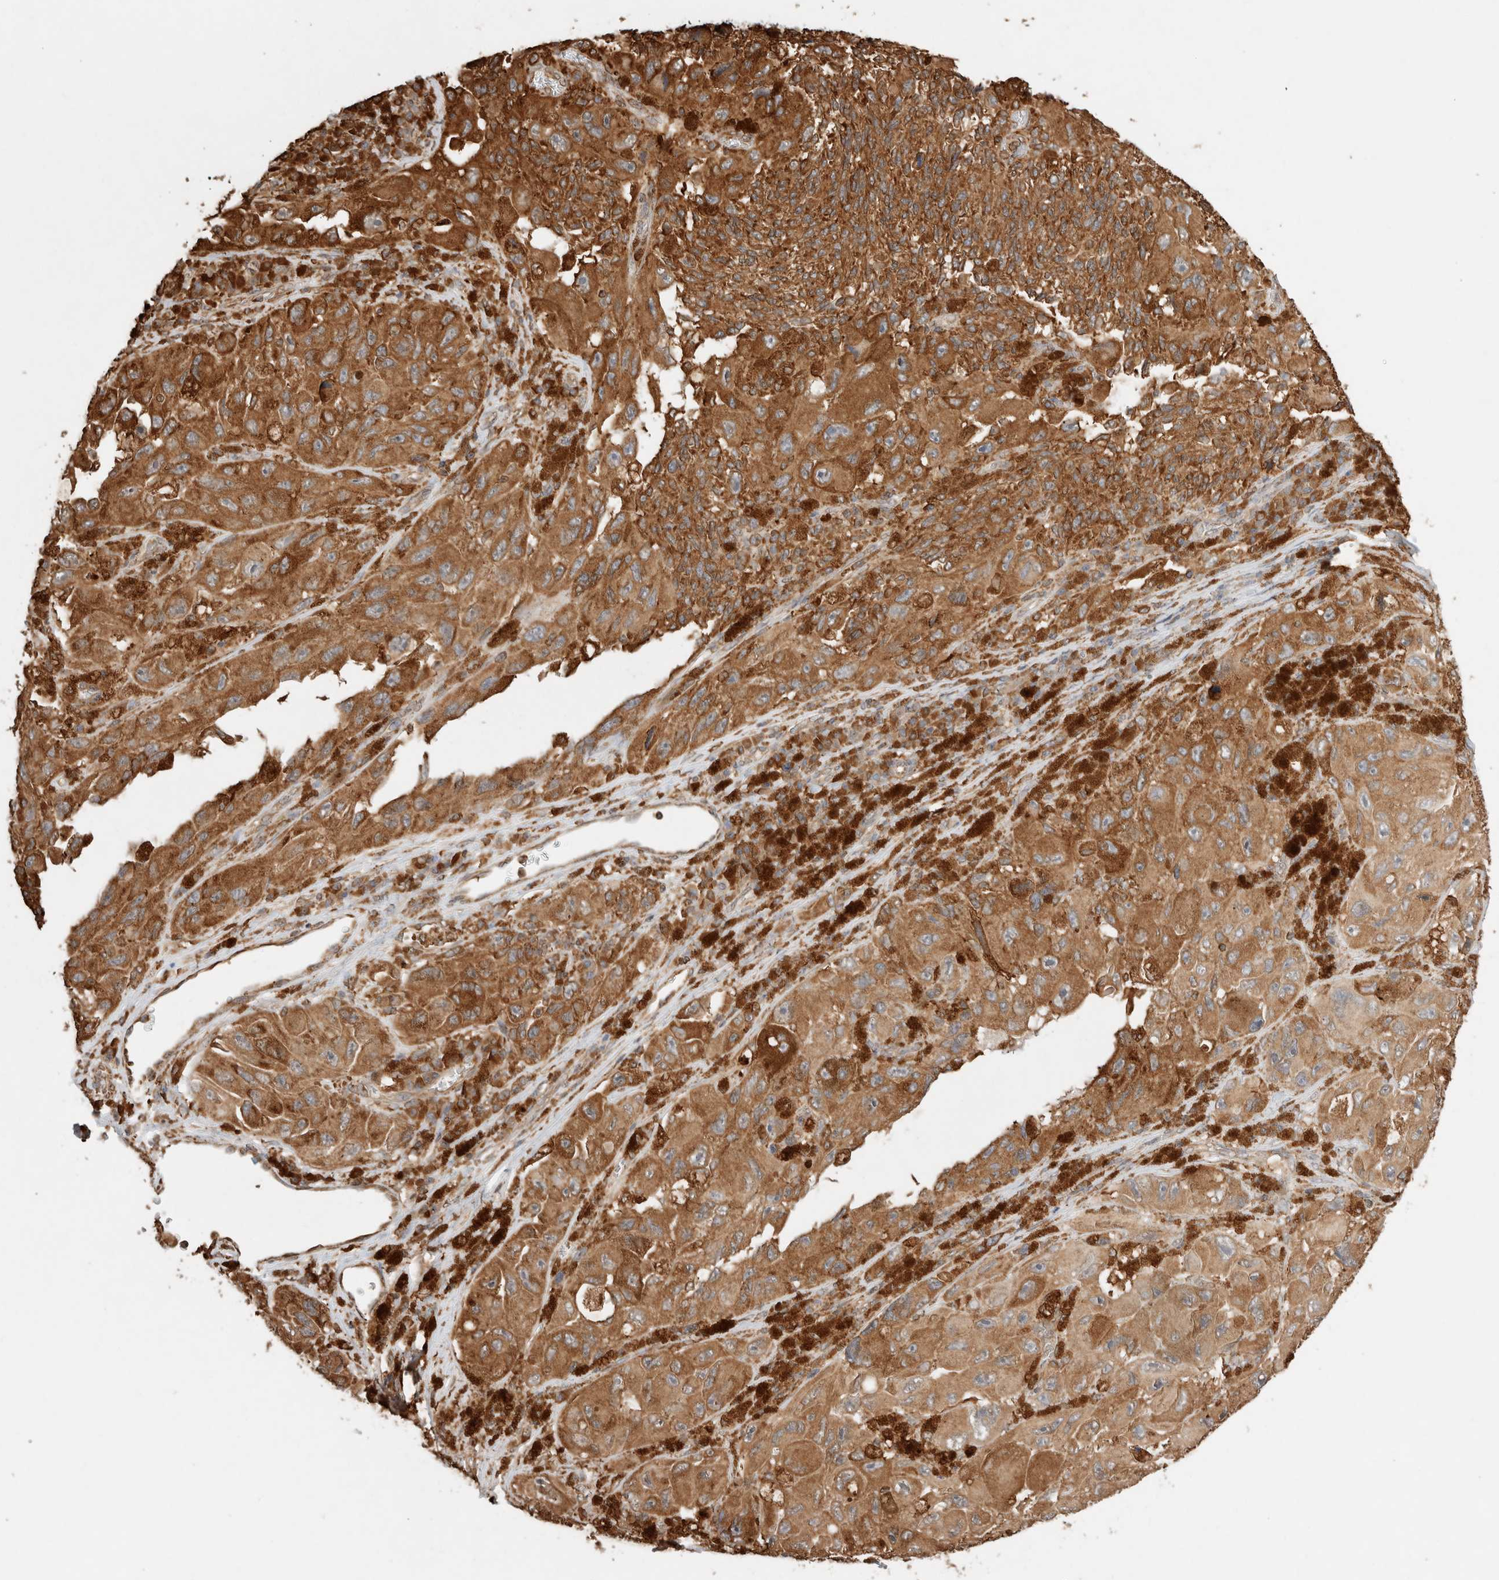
{"staining": {"intensity": "moderate", "quantity": ">75%", "location": "cytoplasmic/membranous"}, "tissue": "melanoma", "cell_type": "Tumor cells", "image_type": "cancer", "snomed": [{"axis": "morphology", "description": "Malignant melanoma, NOS"}, {"axis": "topography", "description": "Skin"}], "caption": "Immunohistochemical staining of melanoma demonstrates medium levels of moderate cytoplasmic/membranous protein staining in about >75% of tumor cells.", "gene": "ERAP1", "patient": {"sex": "female", "age": 73}}